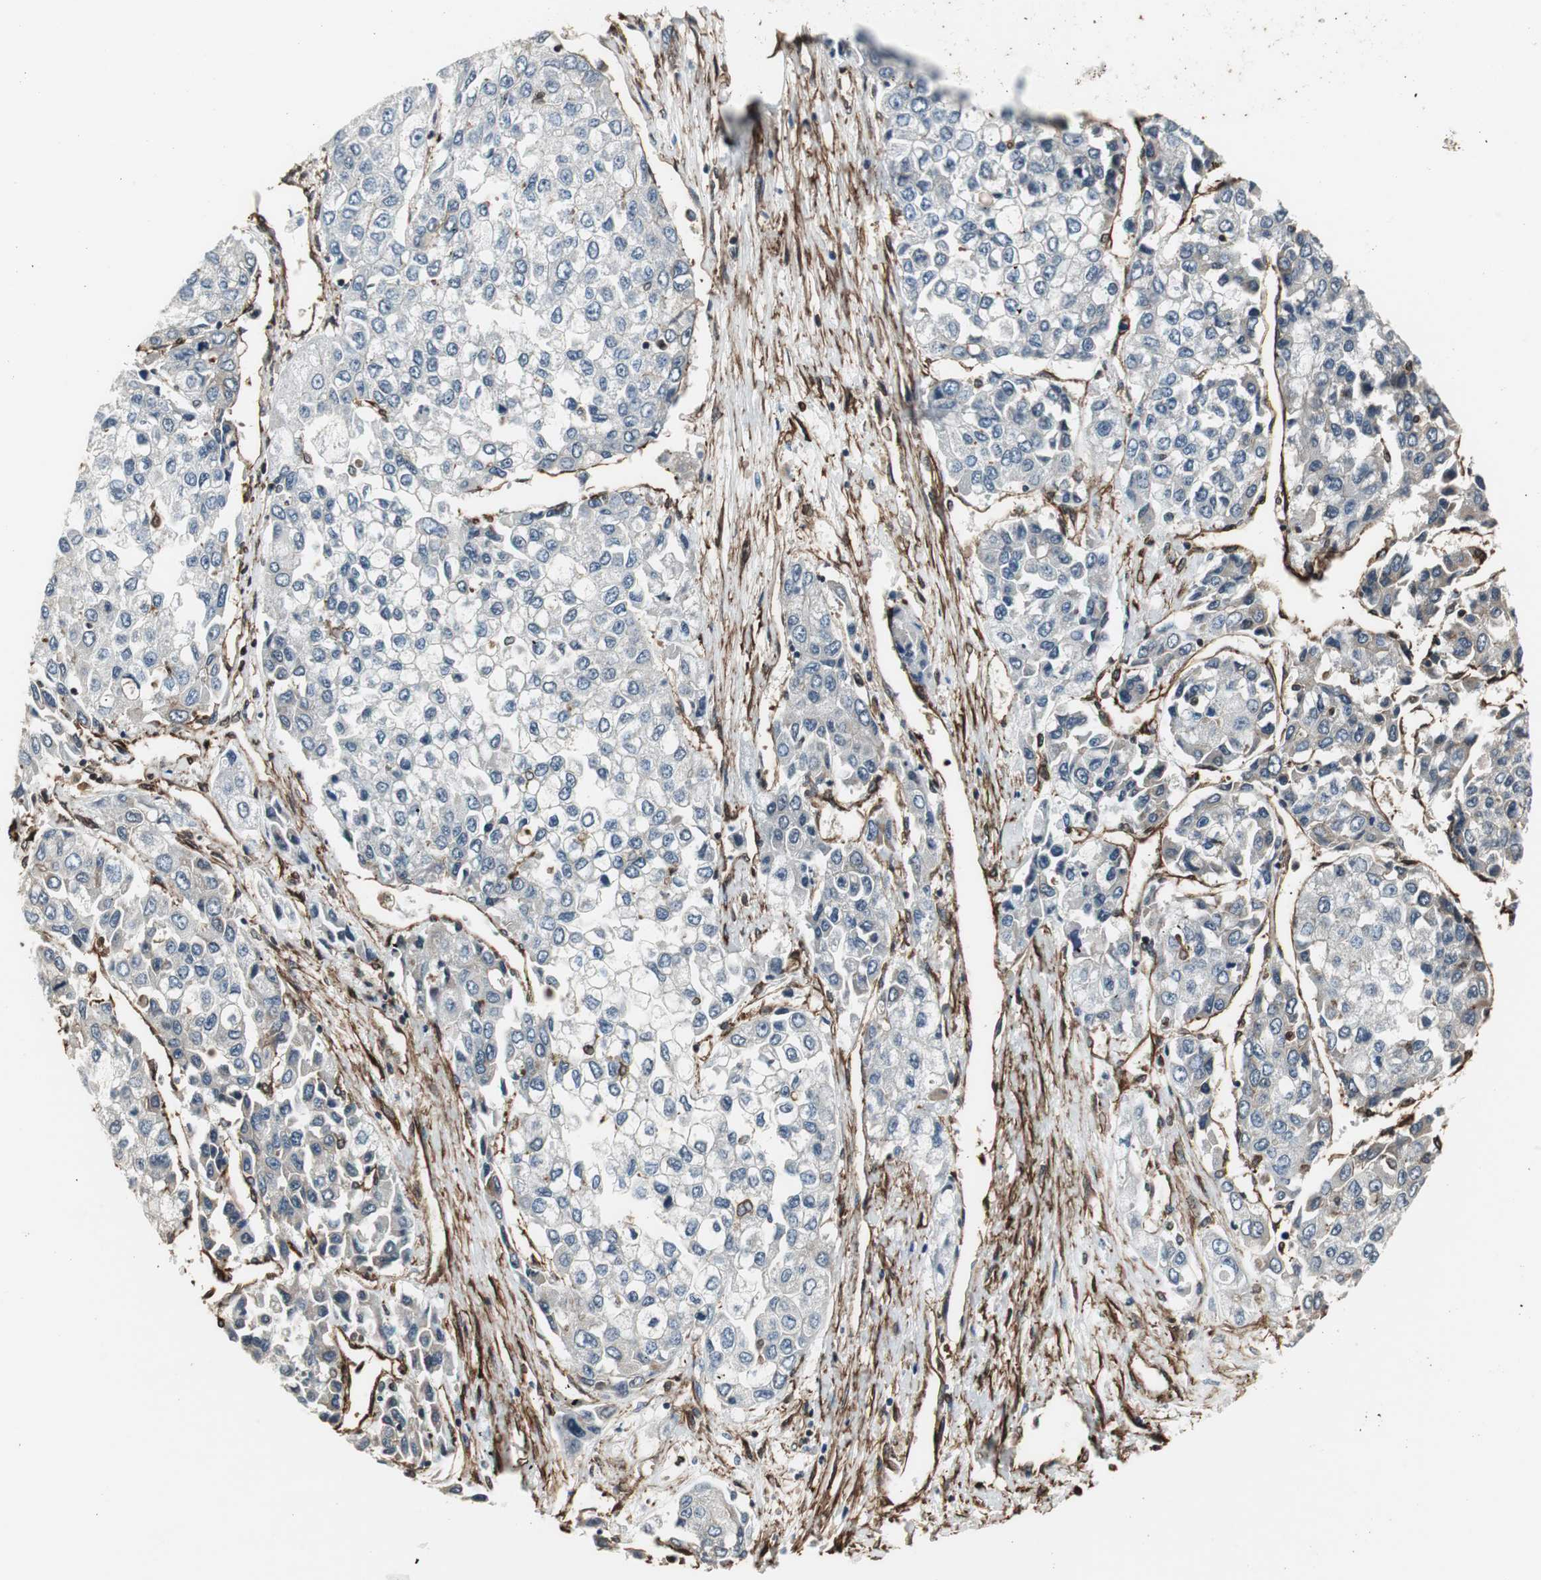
{"staining": {"intensity": "weak", "quantity": "<25%", "location": "cytoplasmic/membranous"}, "tissue": "liver cancer", "cell_type": "Tumor cells", "image_type": "cancer", "snomed": [{"axis": "morphology", "description": "Carcinoma, Hepatocellular, NOS"}, {"axis": "topography", "description": "Liver"}], "caption": "Human liver cancer stained for a protein using IHC displays no positivity in tumor cells.", "gene": "PTPN11", "patient": {"sex": "female", "age": 66}}